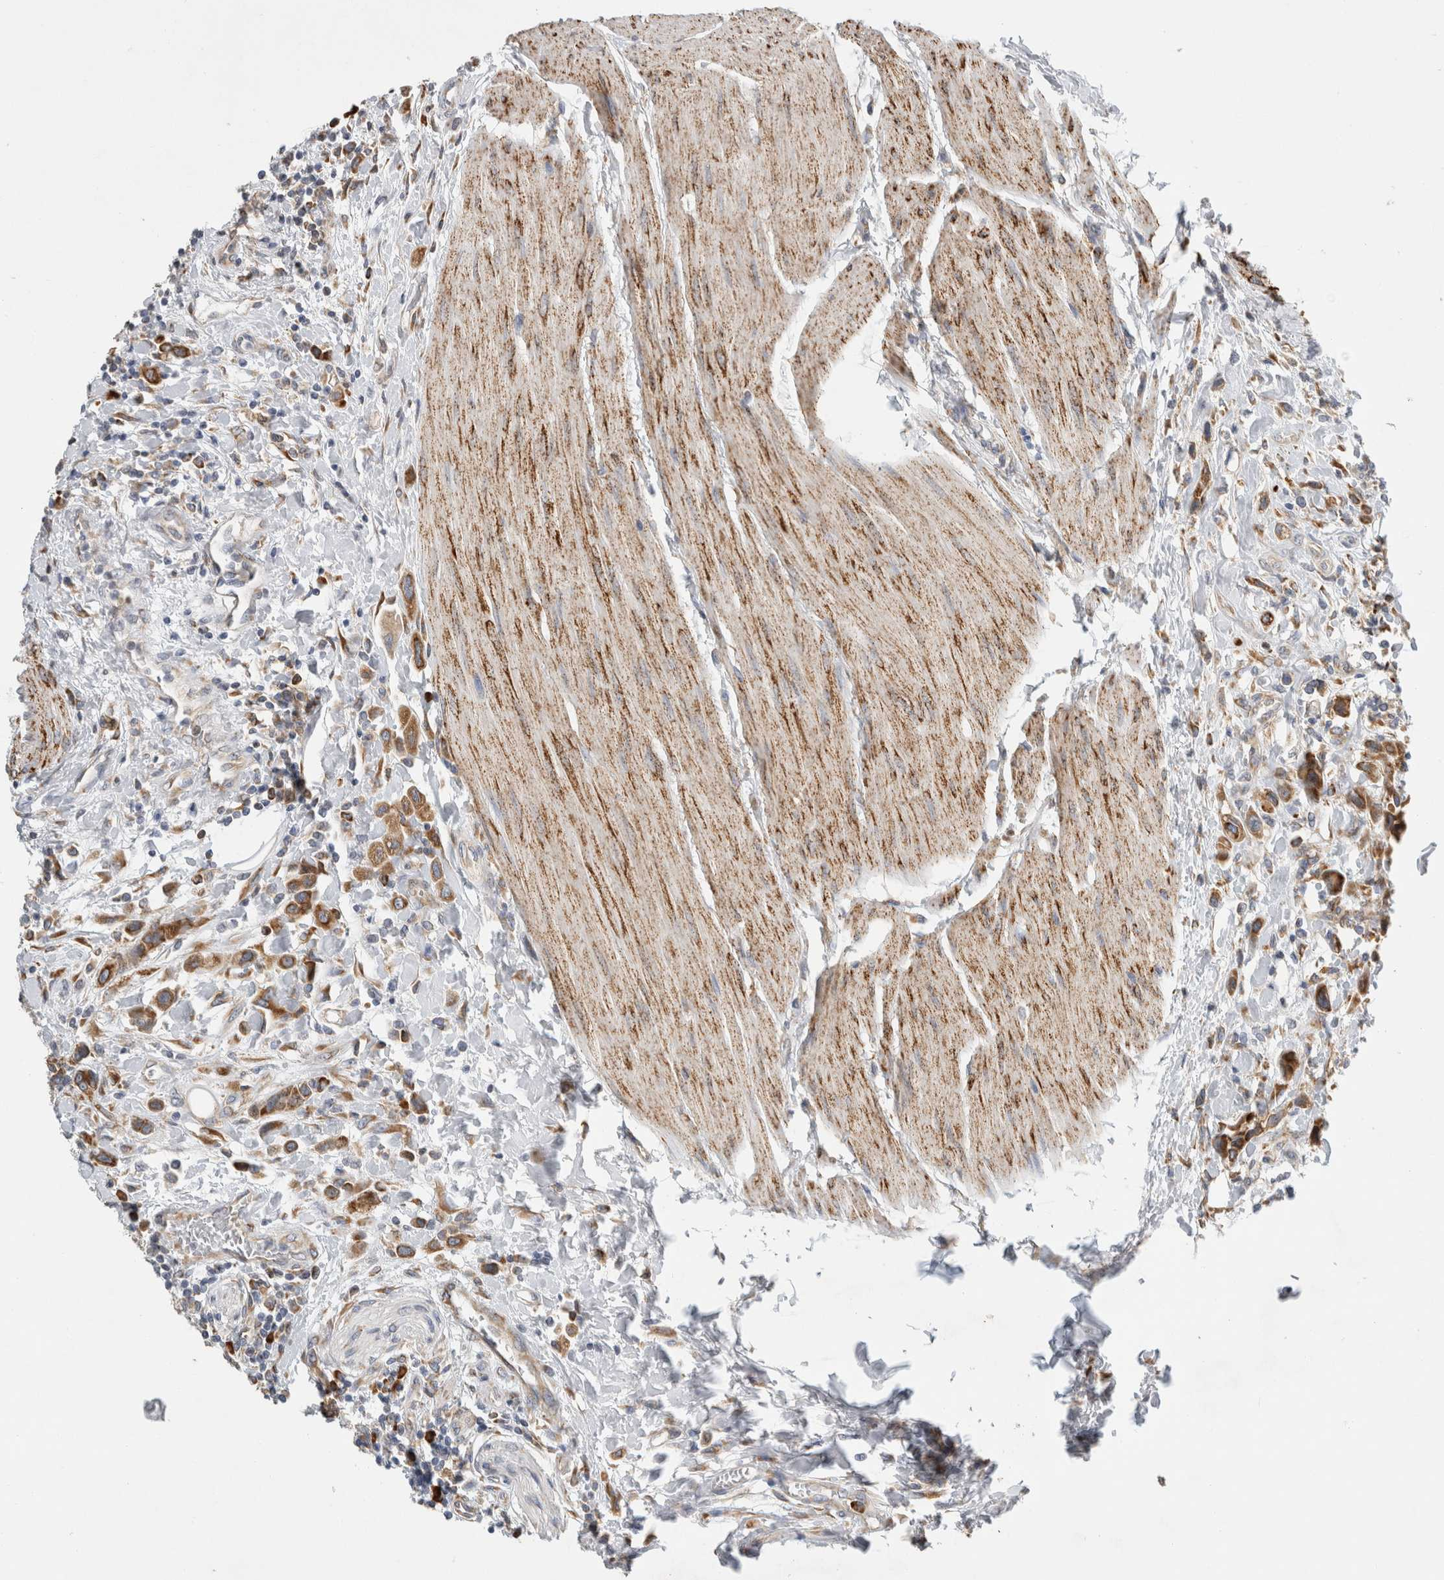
{"staining": {"intensity": "moderate", "quantity": ">75%", "location": "cytoplasmic/membranous"}, "tissue": "urothelial cancer", "cell_type": "Tumor cells", "image_type": "cancer", "snomed": [{"axis": "morphology", "description": "Urothelial carcinoma, High grade"}, {"axis": "topography", "description": "Urinary bladder"}], "caption": "Brown immunohistochemical staining in human high-grade urothelial carcinoma reveals moderate cytoplasmic/membranous staining in approximately >75% of tumor cells. (DAB (3,3'-diaminobenzidine) = brown stain, brightfield microscopy at high magnification).", "gene": "RPN2", "patient": {"sex": "male", "age": 50}}